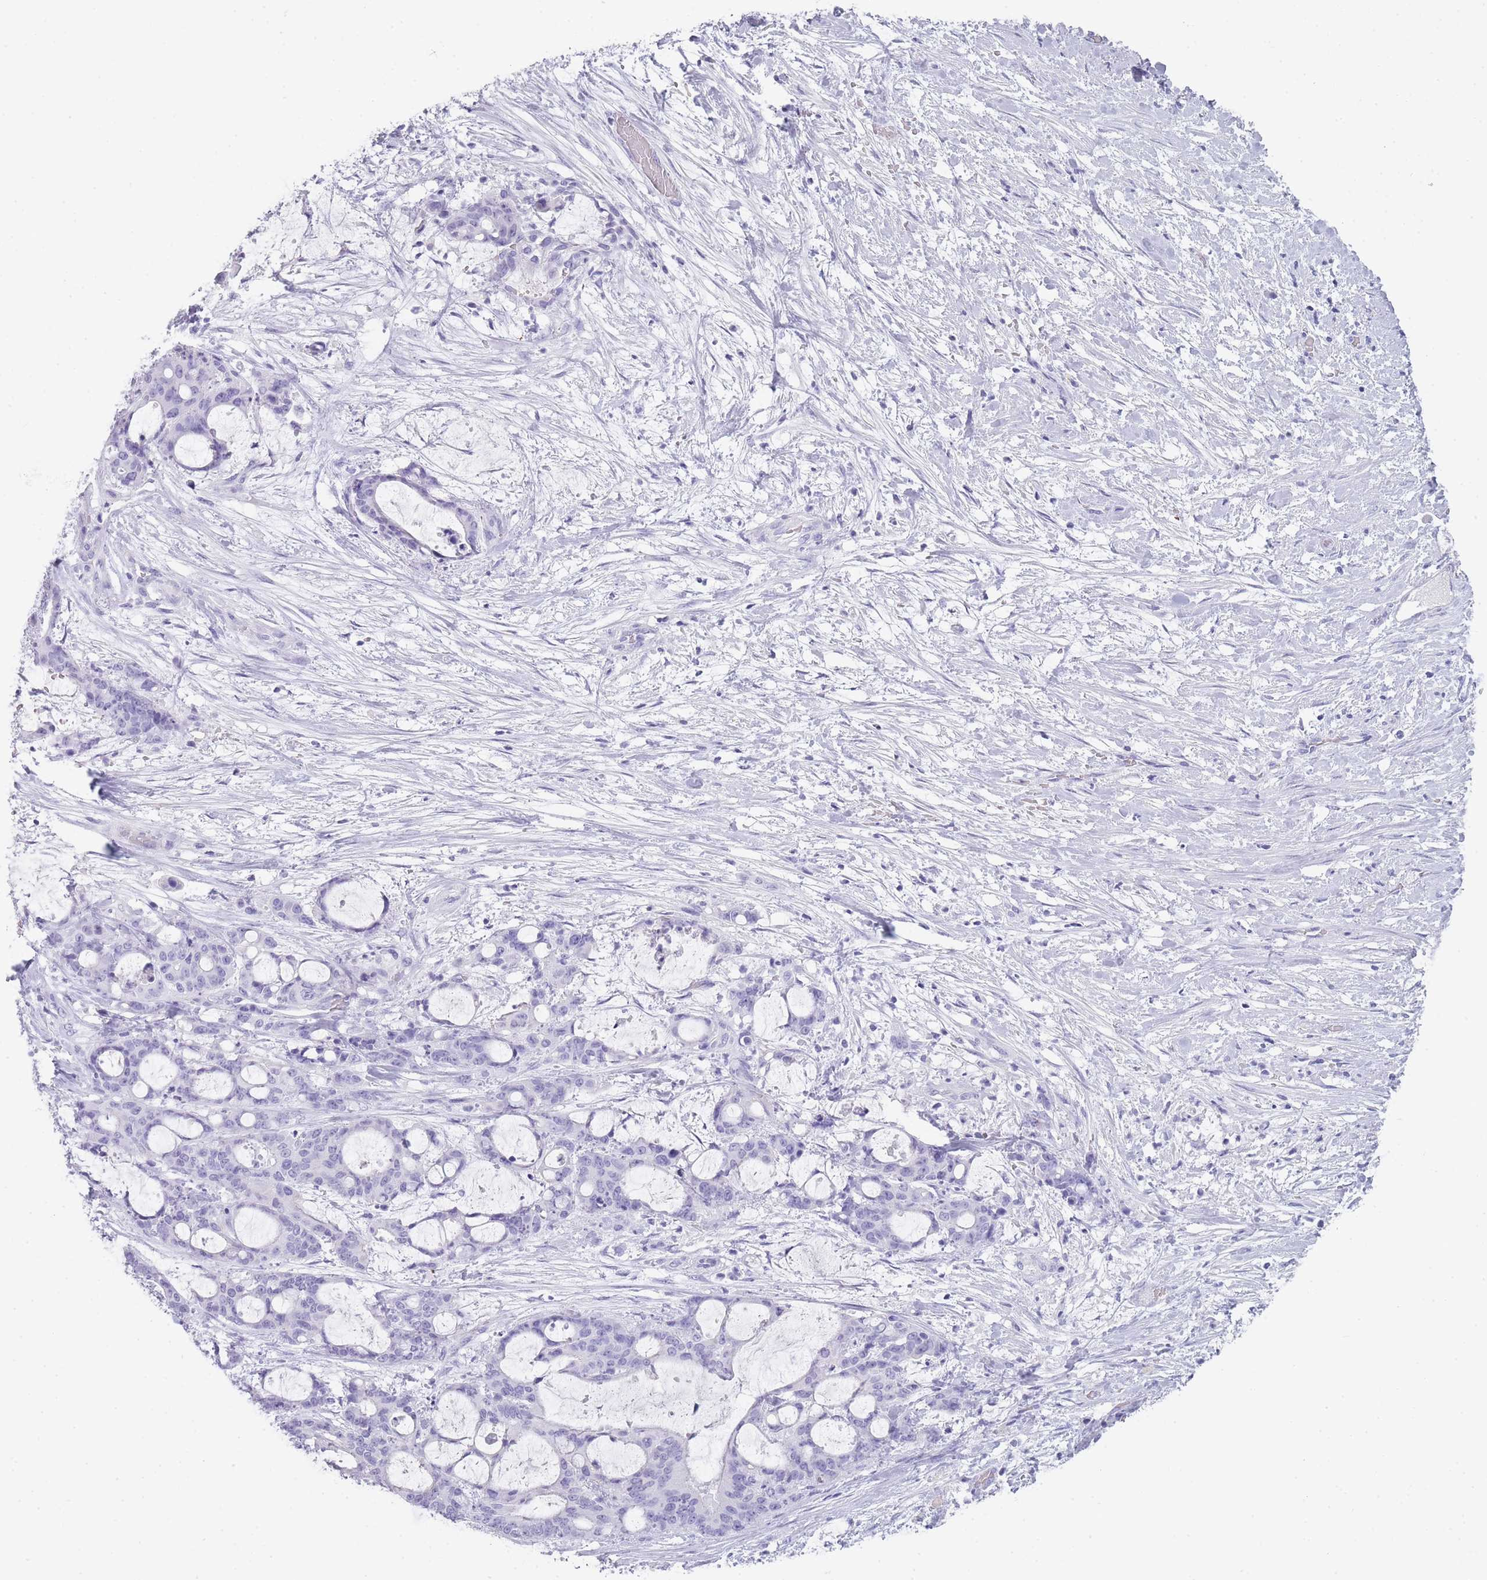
{"staining": {"intensity": "negative", "quantity": "none", "location": "none"}, "tissue": "liver cancer", "cell_type": "Tumor cells", "image_type": "cancer", "snomed": [{"axis": "morphology", "description": "Normal tissue, NOS"}, {"axis": "morphology", "description": "Cholangiocarcinoma"}, {"axis": "topography", "description": "Liver"}, {"axis": "topography", "description": "Peripheral nerve tissue"}], "caption": "Tumor cells show no significant staining in liver cancer.", "gene": "TCP11", "patient": {"sex": "female", "age": 73}}